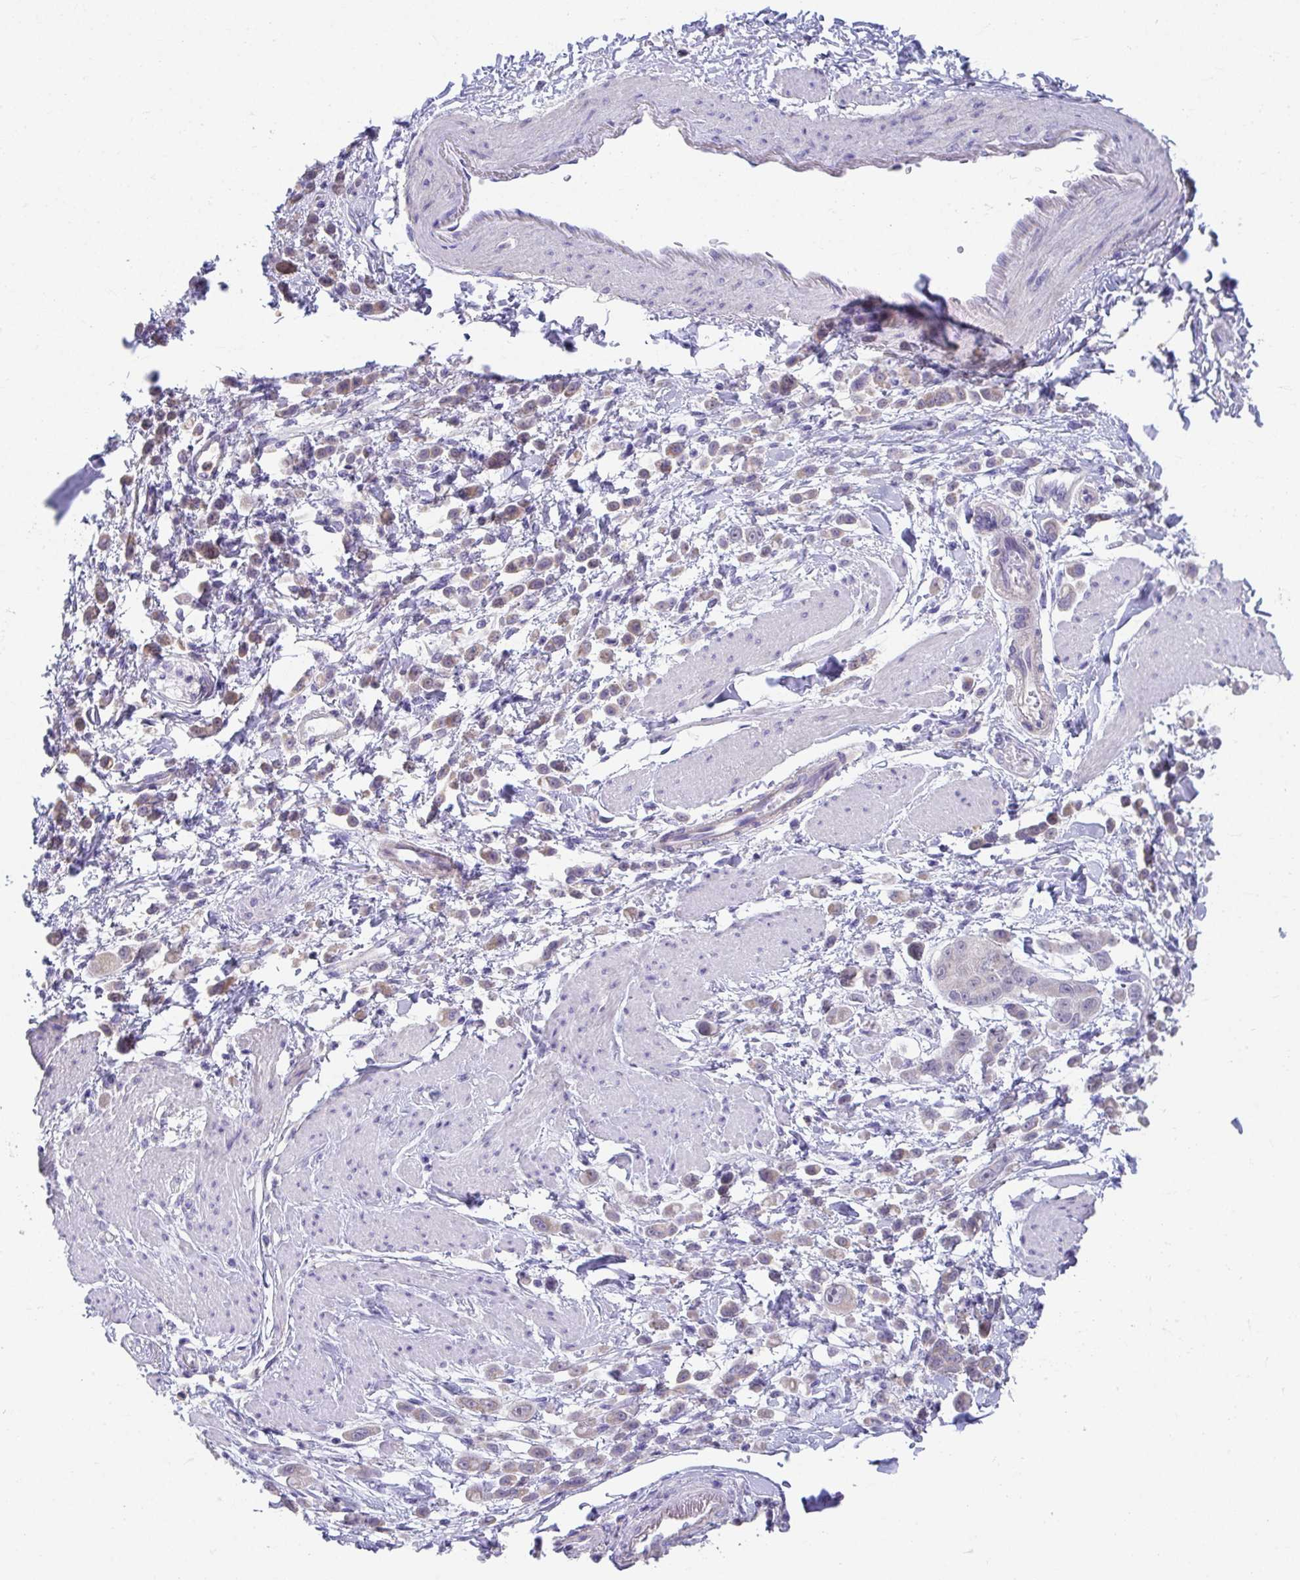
{"staining": {"intensity": "weak", "quantity": "25%-75%", "location": "cytoplasmic/membranous"}, "tissue": "pancreatic cancer", "cell_type": "Tumor cells", "image_type": "cancer", "snomed": [{"axis": "morphology", "description": "Normal tissue, NOS"}, {"axis": "morphology", "description": "Adenocarcinoma, NOS"}, {"axis": "topography", "description": "Pancreas"}], "caption": "Protein positivity by IHC demonstrates weak cytoplasmic/membranous expression in approximately 25%-75% of tumor cells in pancreatic adenocarcinoma.", "gene": "CXCR1", "patient": {"sex": "female", "age": 64}}